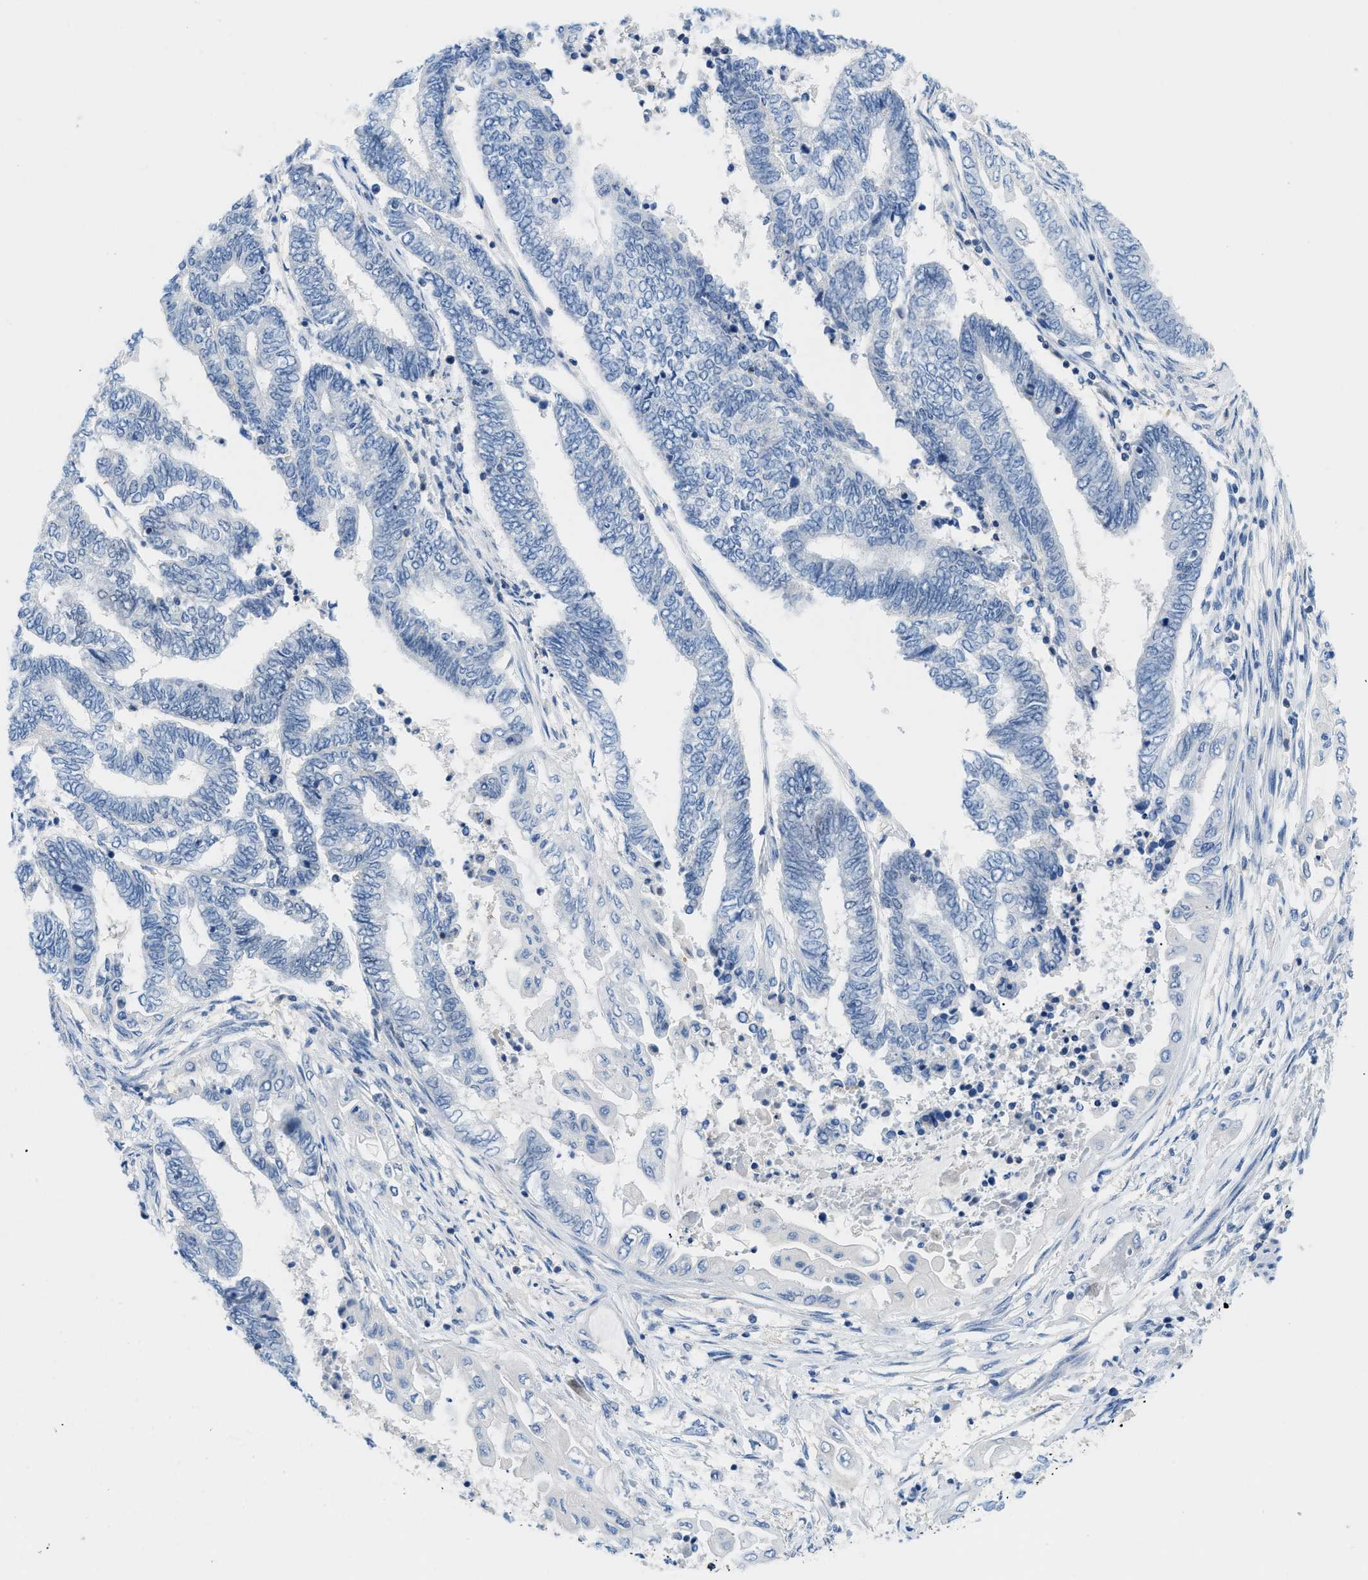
{"staining": {"intensity": "negative", "quantity": "none", "location": "none"}, "tissue": "endometrial cancer", "cell_type": "Tumor cells", "image_type": "cancer", "snomed": [{"axis": "morphology", "description": "Adenocarcinoma, NOS"}, {"axis": "topography", "description": "Uterus"}, {"axis": "topography", "description": "Endometrium"}], "caption": "Immunohistochemistry (IHC) image of human adenocarcinoma (endometrial) stained for a protein (brown), which reveals no staining in tumor cells.", "gene": "FAM151A", "patient": {"sex": "female", "age": 70}}